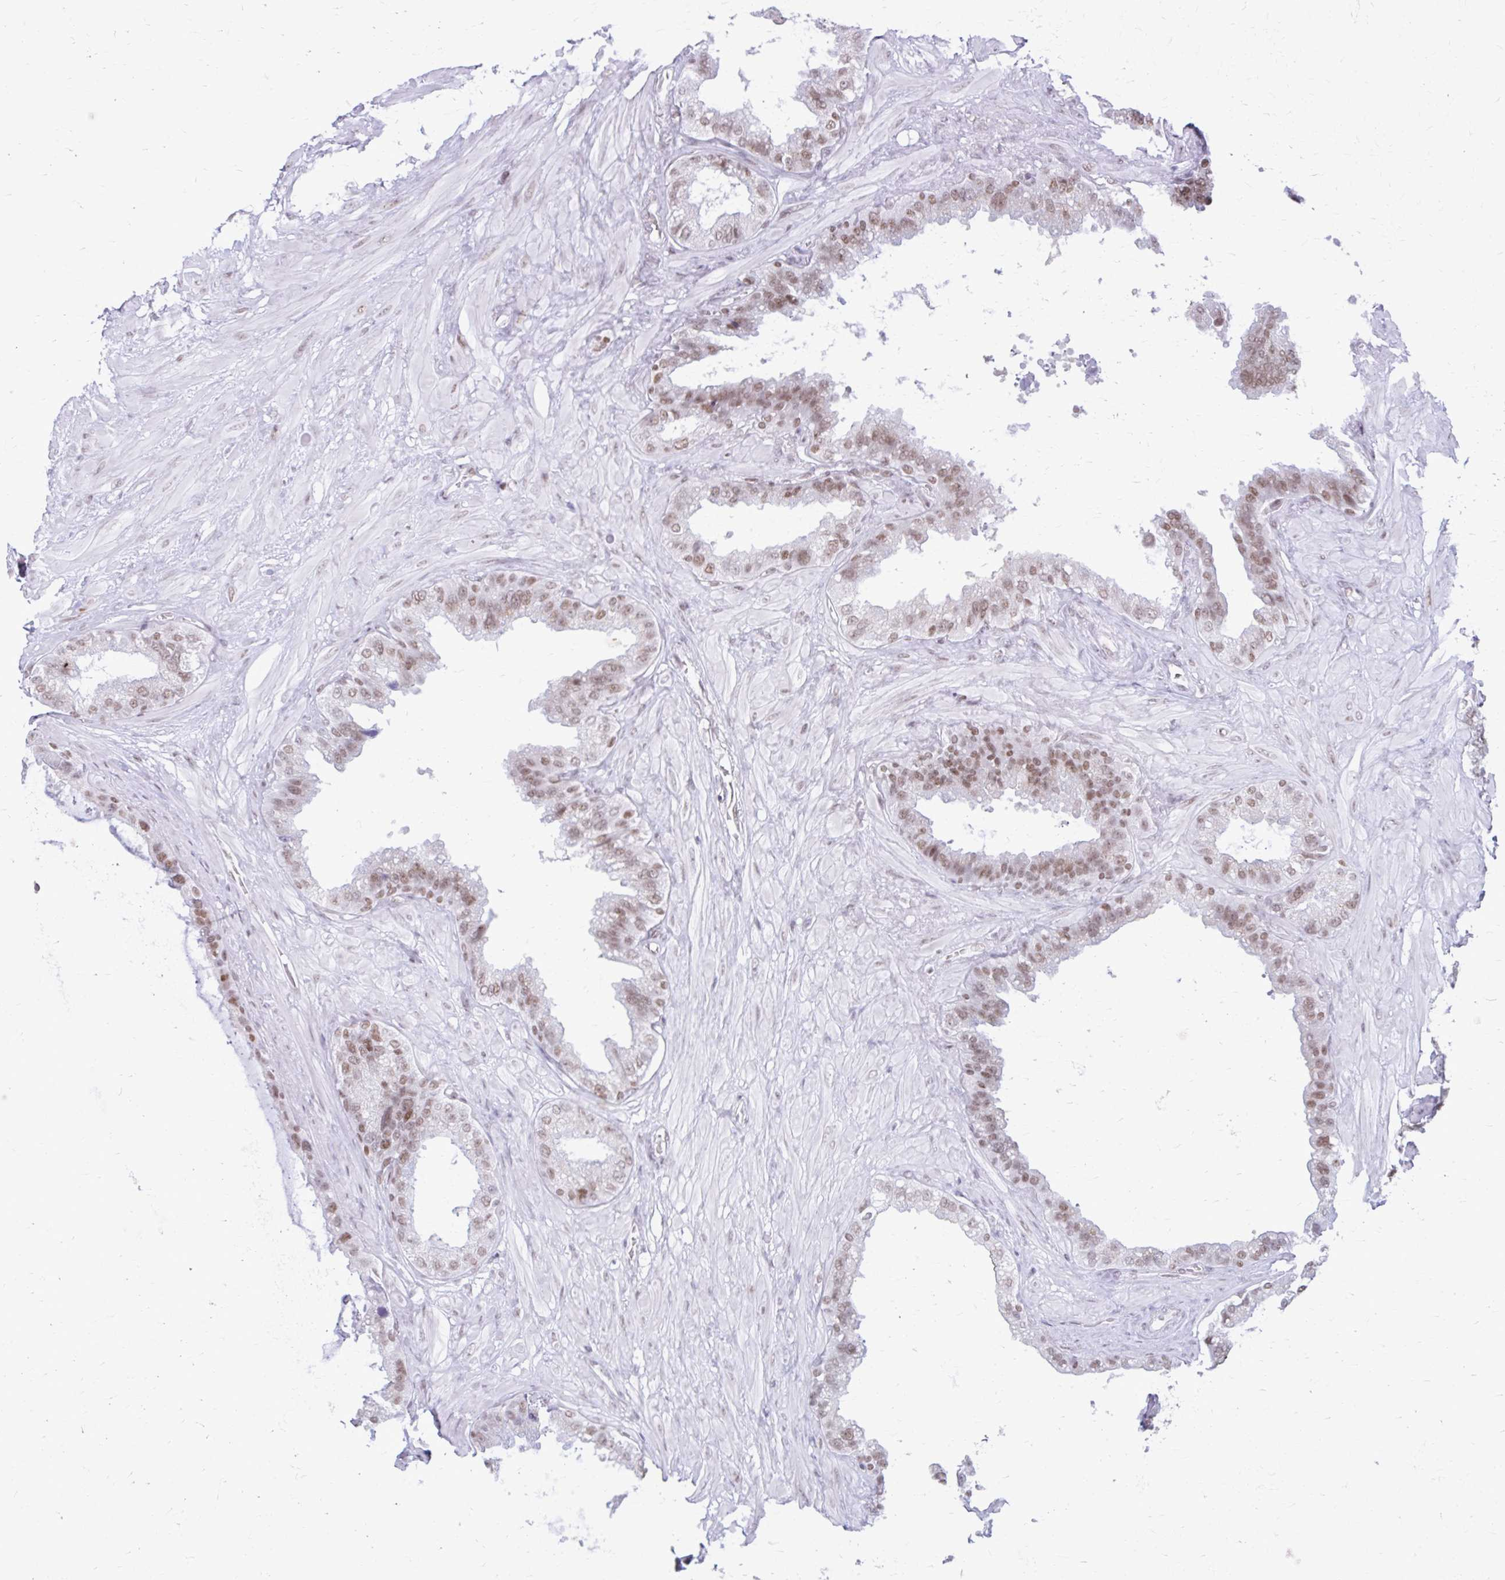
{"staining": {"intensity": "moderate", "quantity": ">75%", "location": "nuclear"}, "tissue": "seminal vesicle", "cell_type": "Glandular cells", "image_type": "normal", "snomed": [{"axis": "morphology", "description": "Normal tissue, NOS"}, {"axis": "topography", "description": "Seminal veicle"}, {"axis": "topography", "description": "Peripheral nerve tissue"}], "caption": "Immunohistochemistry (DAB) staining of unremarkable human seminal vesicle displays moderate nuclear protein expression in approximately >75% of glandular cells.", "gene": "PABIR1", "patient": {"sex": "male", "age": 76}}